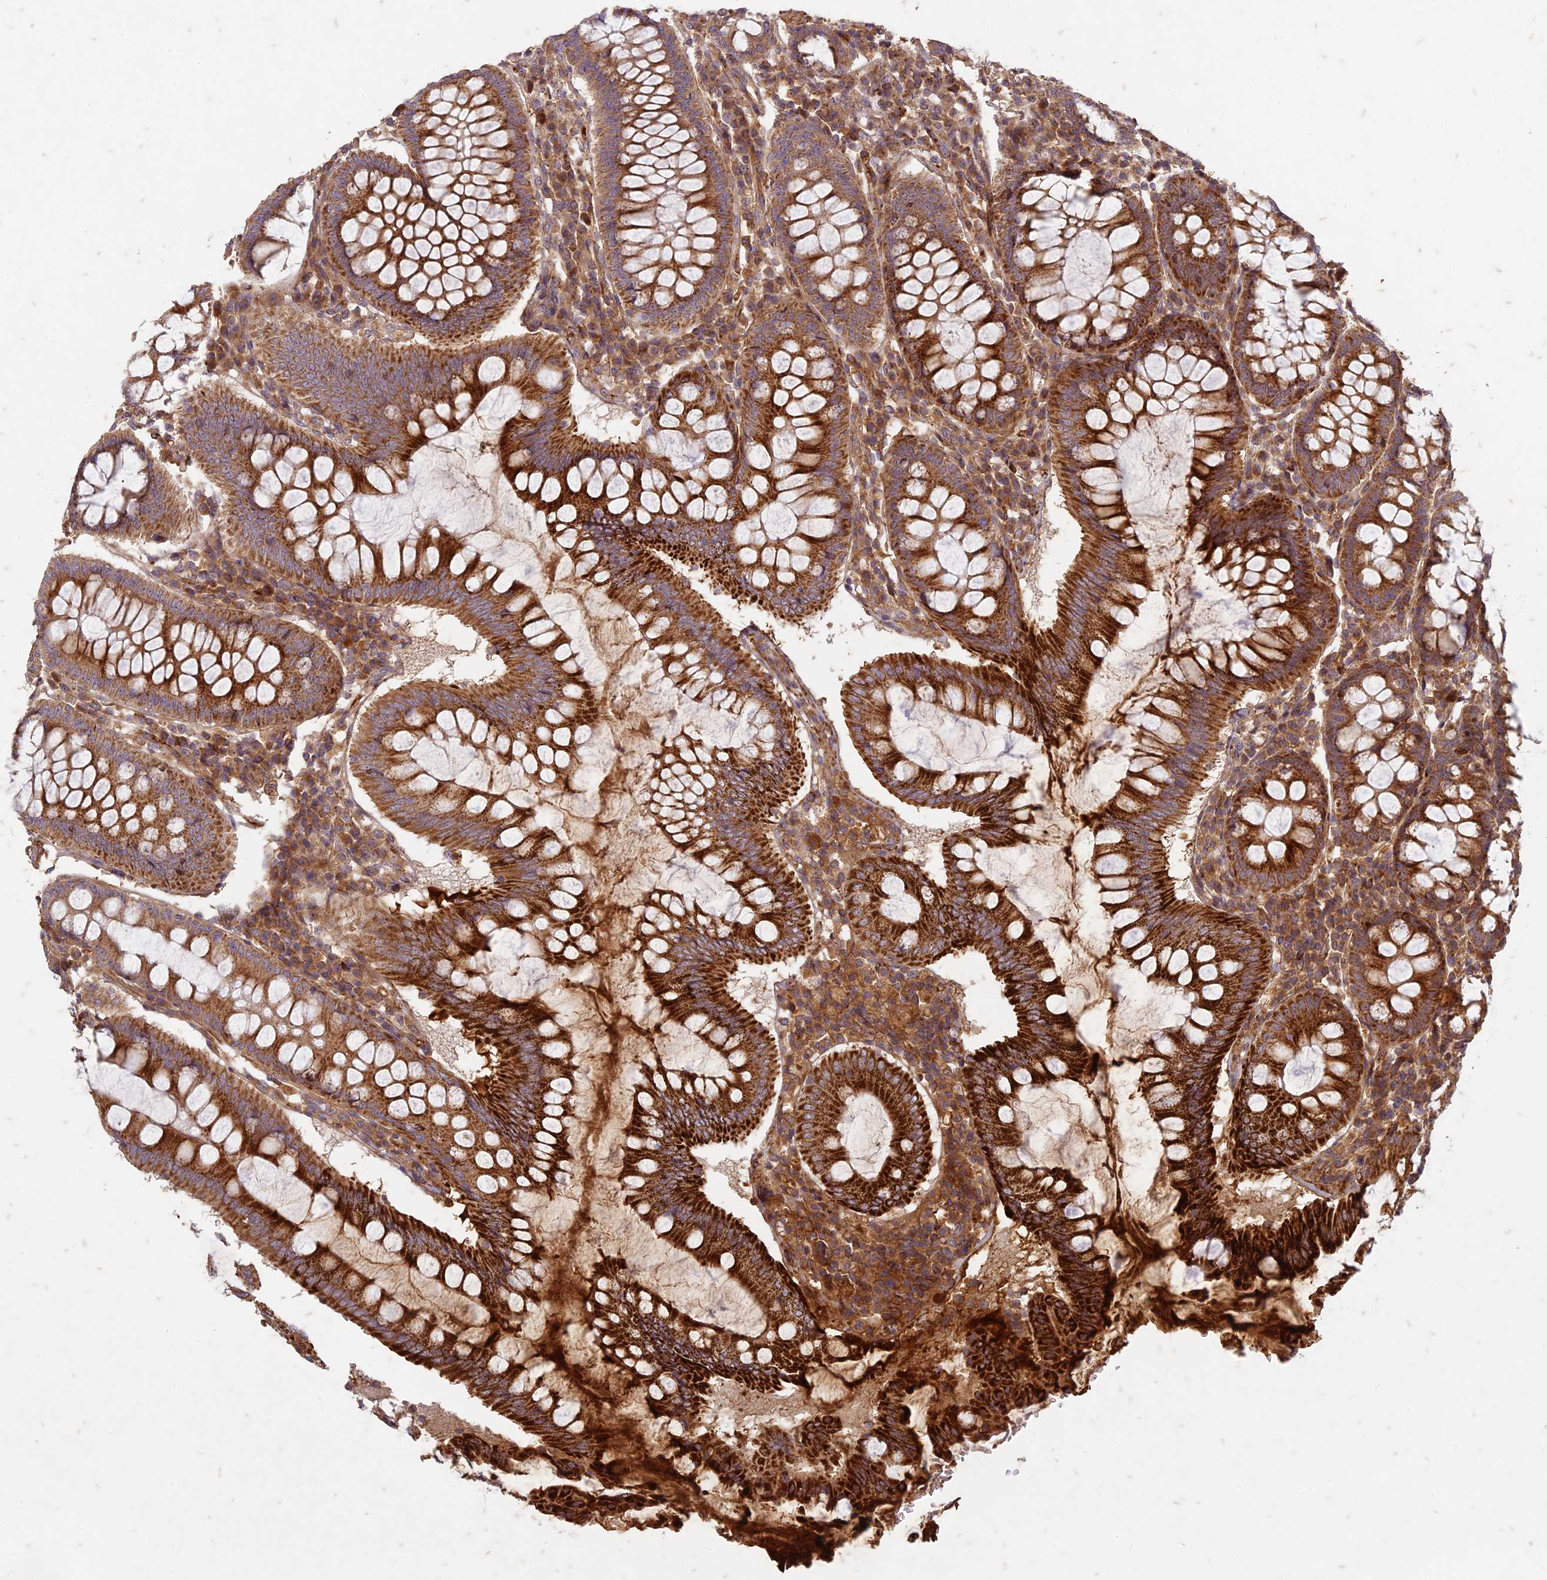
{"staining": {"intensity": "moderate", "quantity": ">75%", "location": "cytoplasmic/membranous,nuclear"}, "tissue": "colorectal cancer", "cell_type": "Tumor cells", "image_type": "cancer", "snomed": [{"axis": "morphology", "description": "Normal tissue, NOS"}, {"axis": "morphology", "description": "Adenocarcinoma, NOS"}, {"axis": "topography", "description": "Colon"}], "caption": "DAB (3,3'-diaminobenzidine) immunohistochemical staining of colorectal cancer shows moderate cytoplasmic/membranous and nuclear protein positivity in about >75% of tumor cells. The protein of interest is shown in brown color, while the nuclei are stained blue.", "gene": "TCF25", "patient": {"sex": "female", "age": 75}}